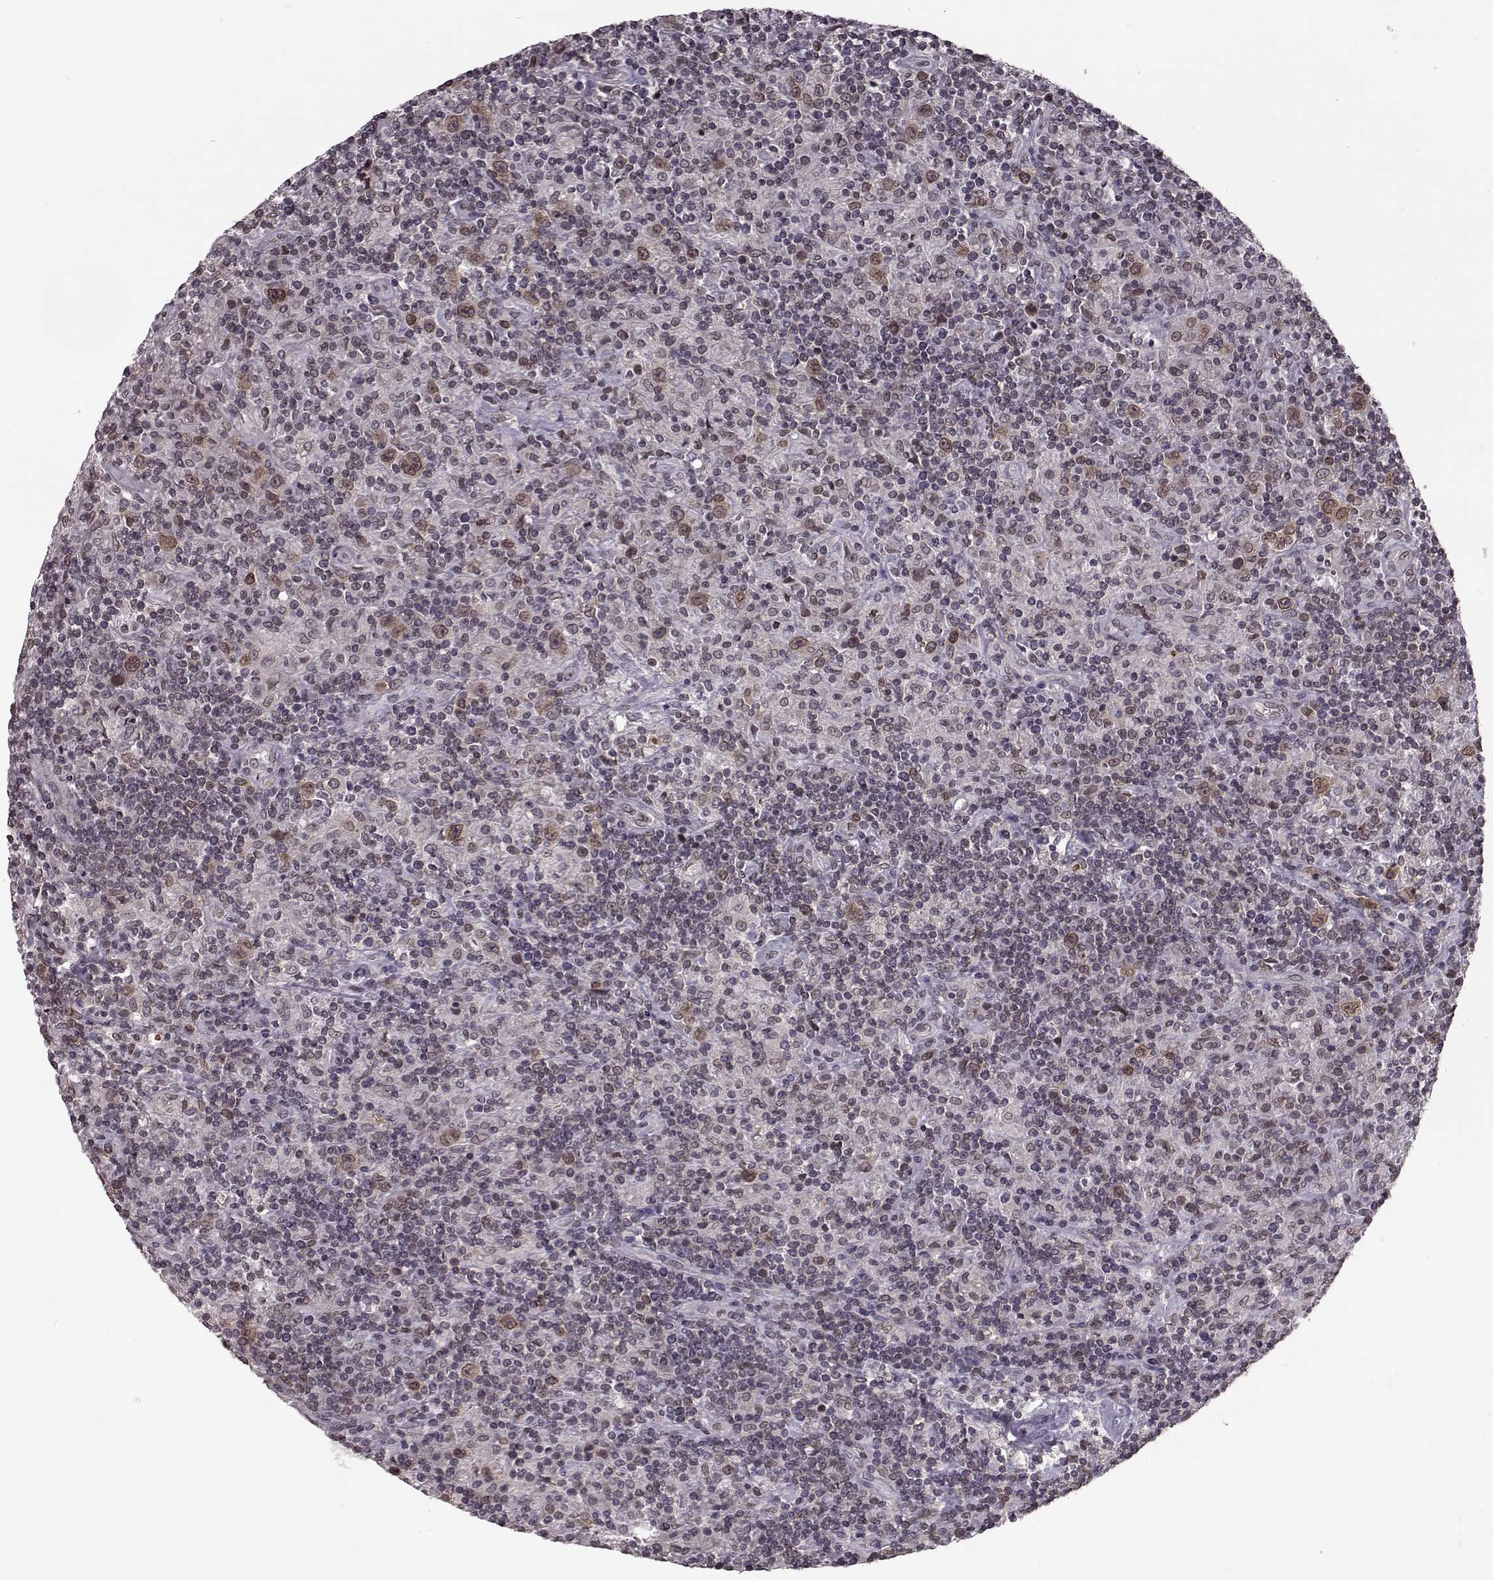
{"staining": {"intensity": "weak", "quantity": ">75%", "location": "cytoplasmic/membranous,nuclear"}, "tissue": "lymphoma", "cell_type": "Tumor cells", "image_type": "cancer", "snomed": [{"axis": "morphology", "description": "Hodgkin's disease, NOS"}, {"axis": "topography", "description": "Lymph node"}], "caption": "Immunohistochemical staining of Hodgkin's disease exhibits low levels of weak cytoplasmic/membranous and nuclear protein expression in about >75% of tumor cells.", "gene": "NUP37", "patient": {"sex": "male", "age": 70}}